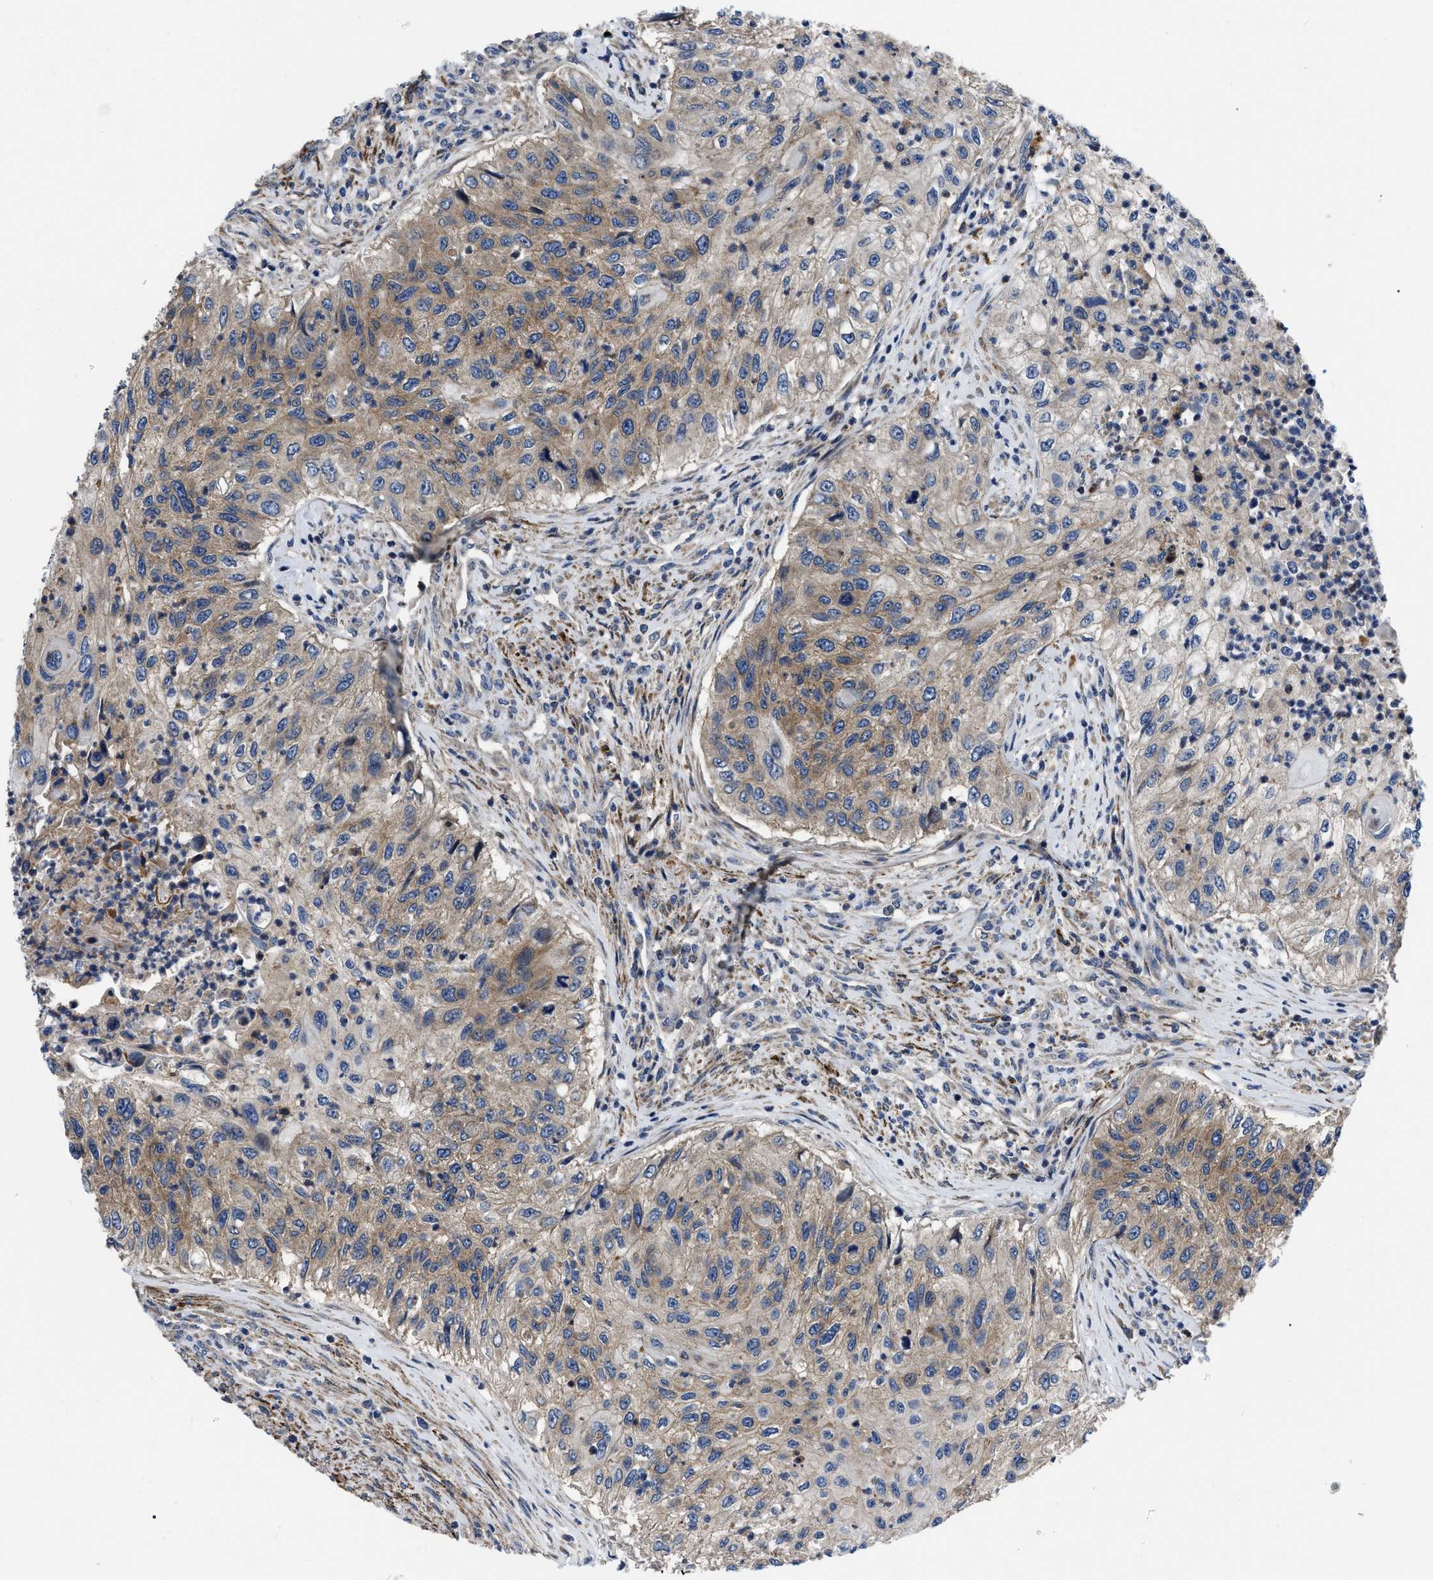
{"staining": {"intensity": "moderate", "quantity": ">75%", "location": "cytoplasmic/membranous"}, "tissue": "urothelial cancer", "cell_type": "Tumor cells", "image_type": "cancer", "snomed": [{"axis": "morphology", "description": "Urothelial carcinoma, High grade"}, {"axis": "topography", "description": "Urinary bladder"}], "caption": "IHC photomicrograph of neoplastic tissue: human high-grade urothelial carcinoma stained using IHC demonstrates medium levels of moderate protein expression localized specifically in the cytoplasmic/membranous of tumor cells, appearing as a cytoplasmic/membranous brown color.", "gene": "PPWD1", "patient": {"sex": "female", "age": 60}}